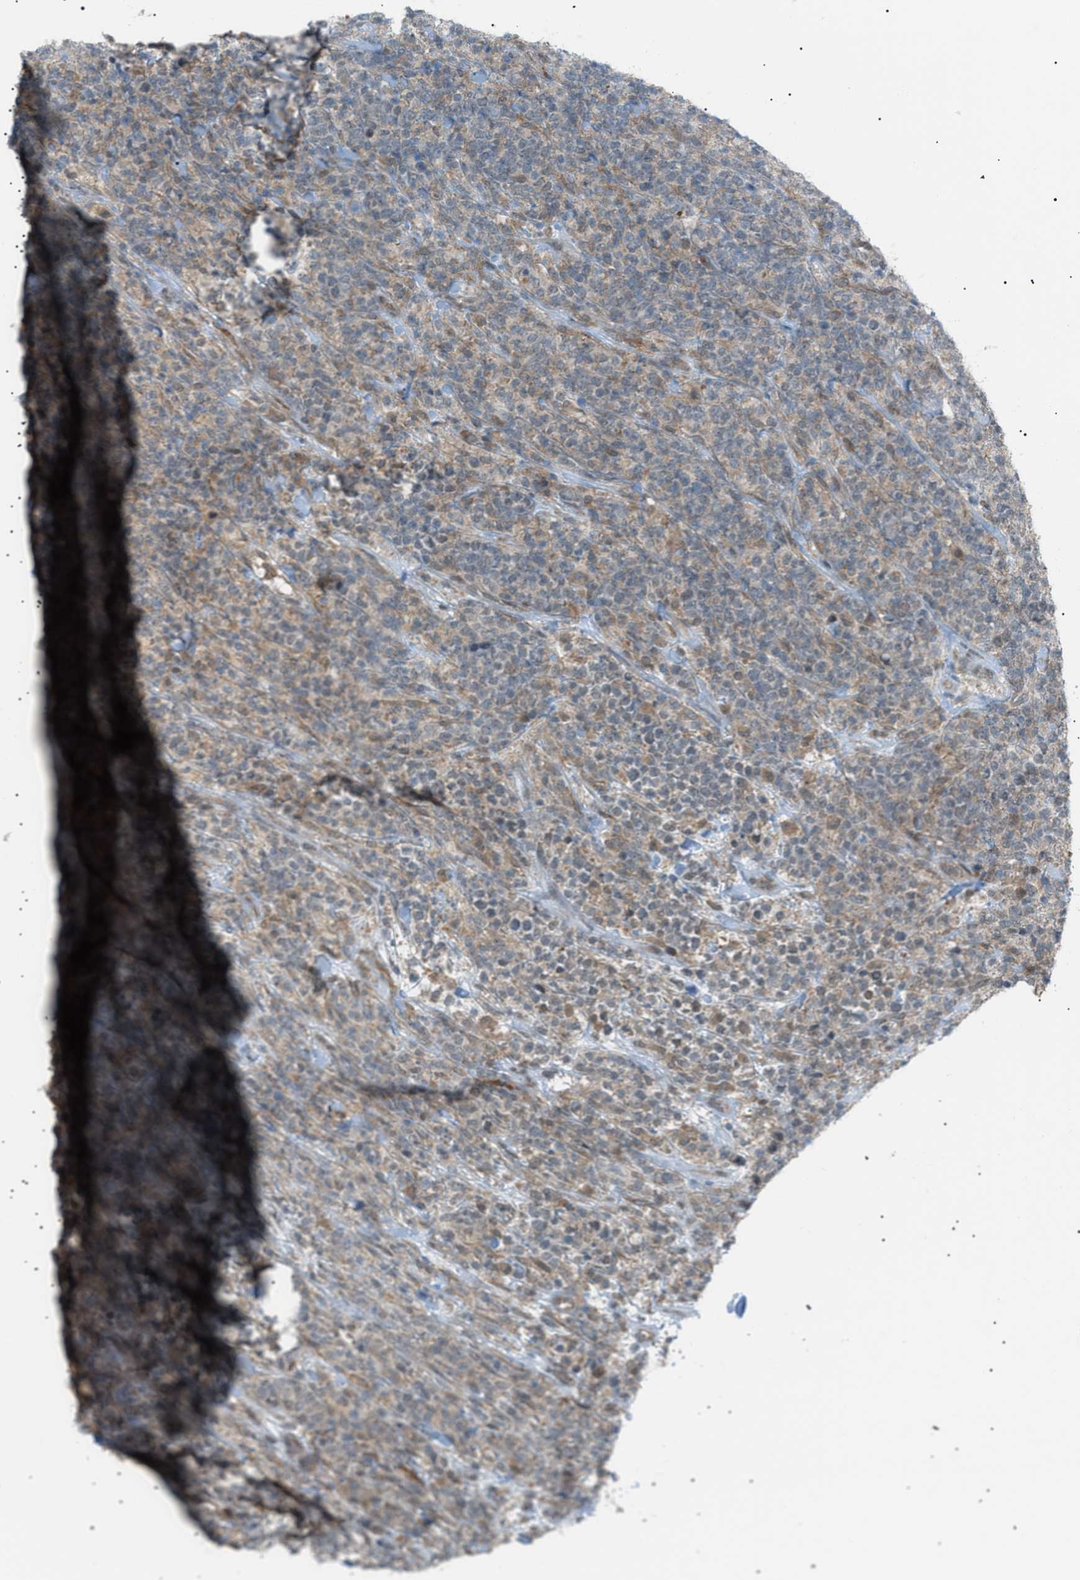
{"staining": {"intensity": "weak", "quantity": ">75%", "location": "cytoplasmic/membranous"}, "tissue": "lymphoma", "cell_type": "Tumor cells", "image_type": "cancer", "snomed": [{"axis": "morphology", "description": "Malignant lymphoma, non-Hodgkin's type, High grade"}, {"axis": "topography", "description": "Soft tissue"}], "caption": "High-grade malignant lymphoma, non-Hodgkin's type stained for a protein reveals weak cytoplasmic/membranous positivity in tumor cells. (DAB (3,3'-diaminobenzidine) = brown stain, brightfield microscopy at high magnification).", "gene": "LPIN2", "patient": {"sex": "male", "age": 18}}